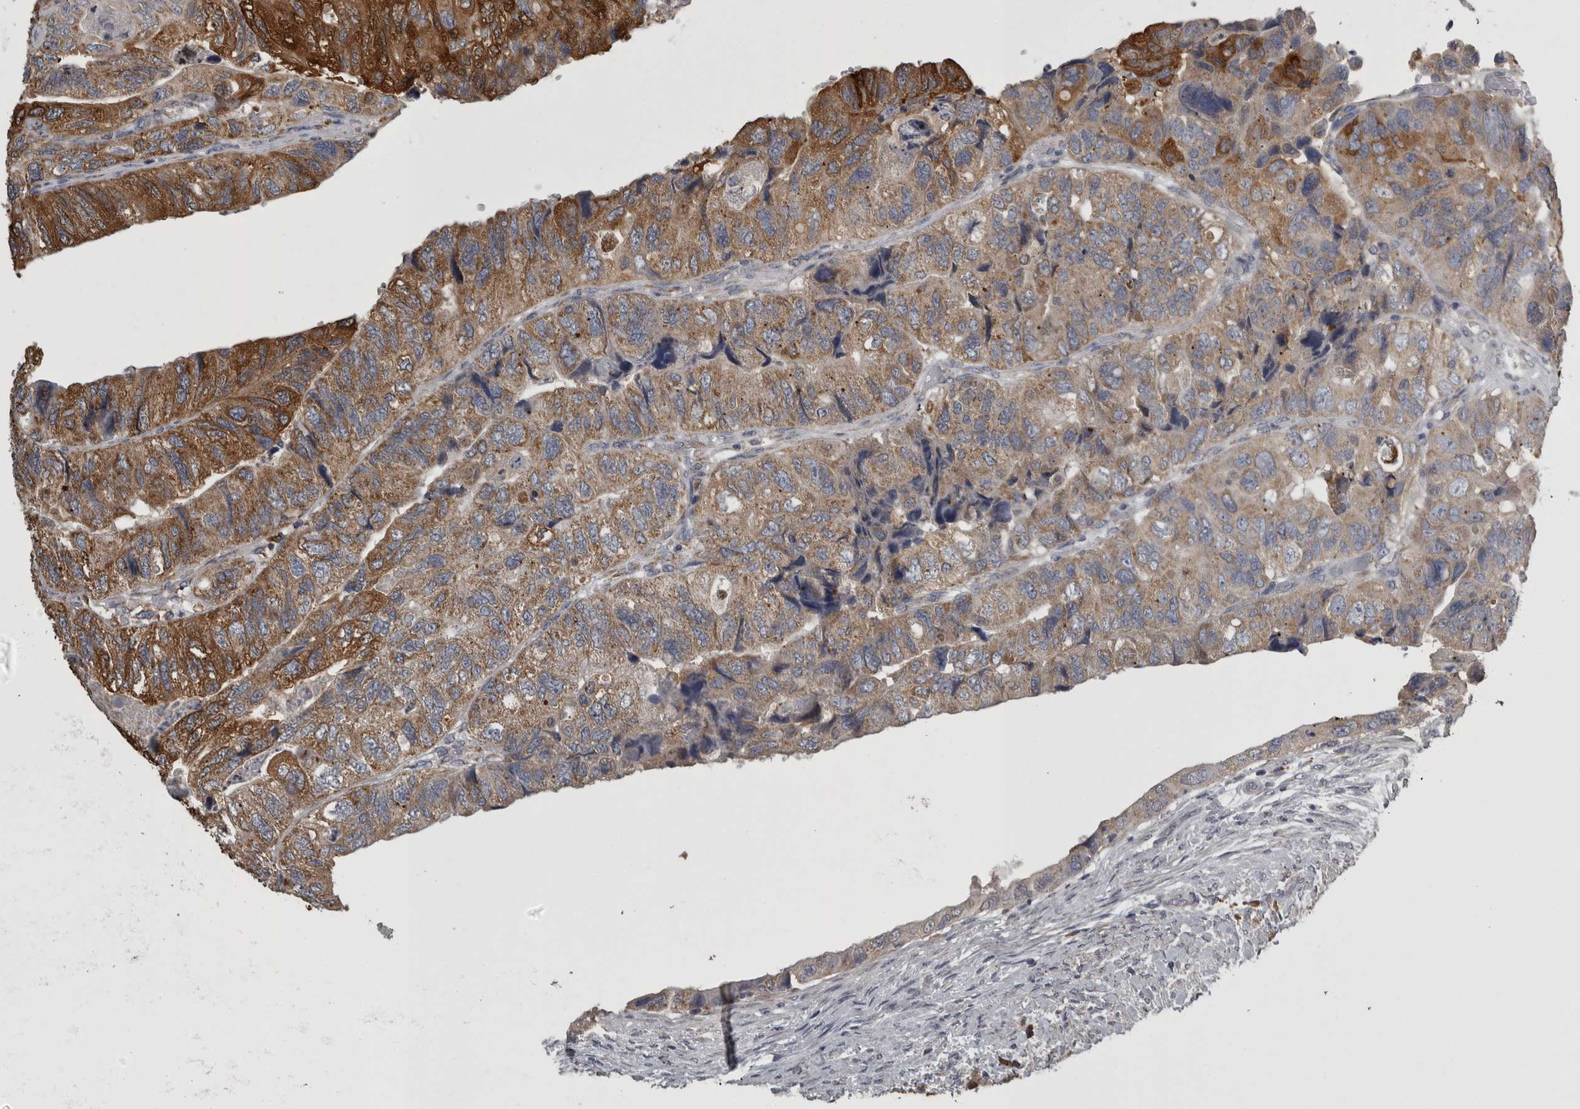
{"staining": {"intensity": "strong", "quantity": "25%-75%", "location": "cytoplasmic/membranous"}, "tissue": "colorectal cancer", "cell_type": "Tumor cells", "image_type": "cancer", "snomed": [{"axis": "morphology", "description": "Adenocarcinoma, NOS"}, {"axis": "topography", "description": "Rectum"}], "caption": "This micrograph displays immunohistochemistry (IHC) staining of colorectal cancer, with high strong cytoplasmic/membranous staining in approximately 25%-75% of tumor cells.", "gene": "FRK", "patient": {"sex": "male", "age": 63}}